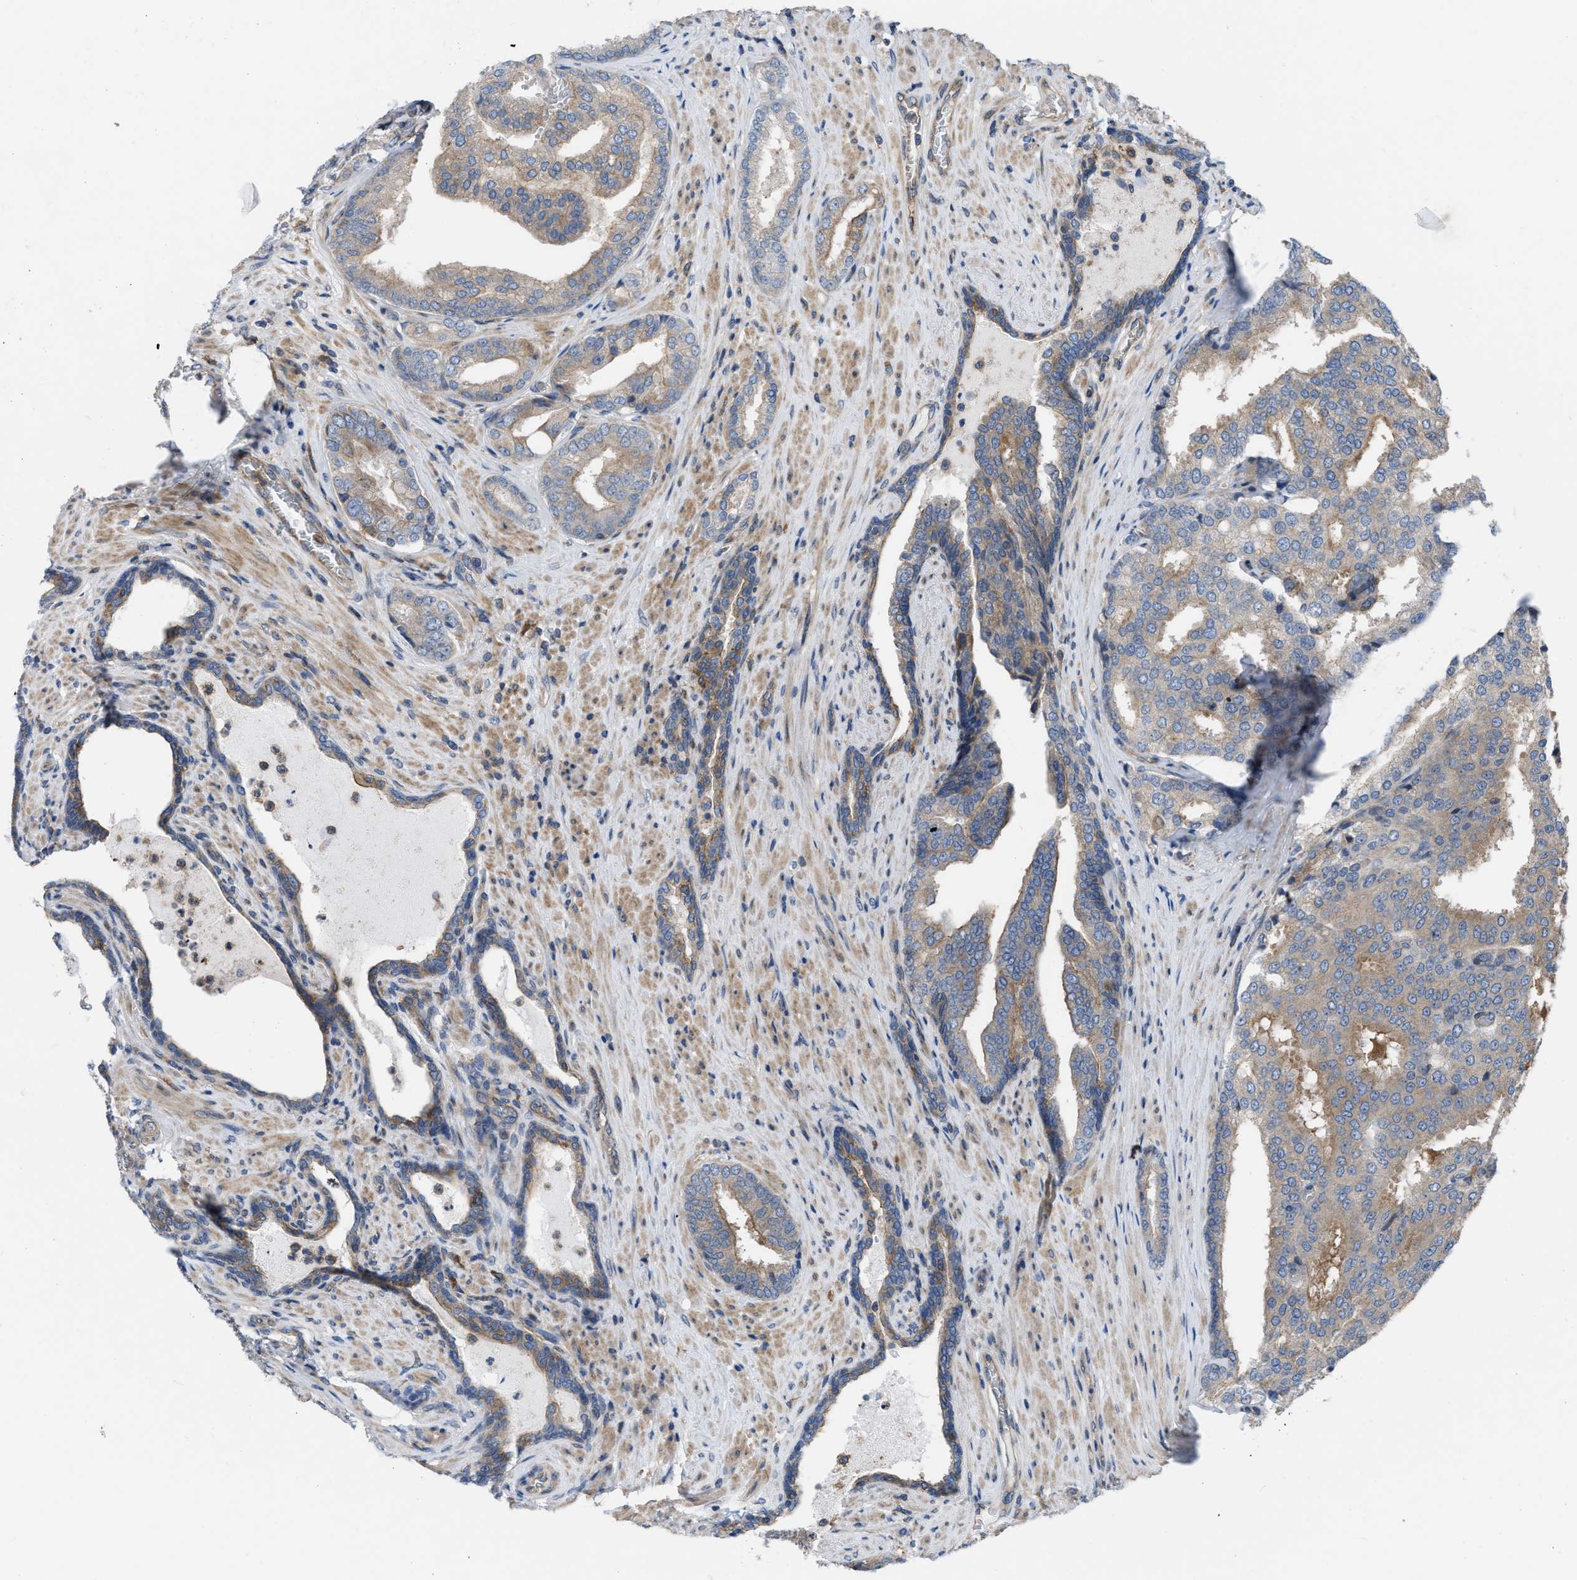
{"staining": {"intensity": "moderate", "quantity": ">75%", "location": "cytoplasmic/membranous"}, "tissue": "prostate cancer", "cell_type": "Tumor cells", "image_type": "cancer", "snomed": [{"axis": "morphology", "description": "Adenocarcinoma, High grade"}, {"axis": "topography", "description": "Prostate"}], "caption": "Immunohistochemical staining of prostate cancer displays medium levels of moderate cytoplasmic/membranous expression in approximately >75% of tumor cells.", "gene": "MYO18A", "patient": {"sex": "male", "age": 50}}